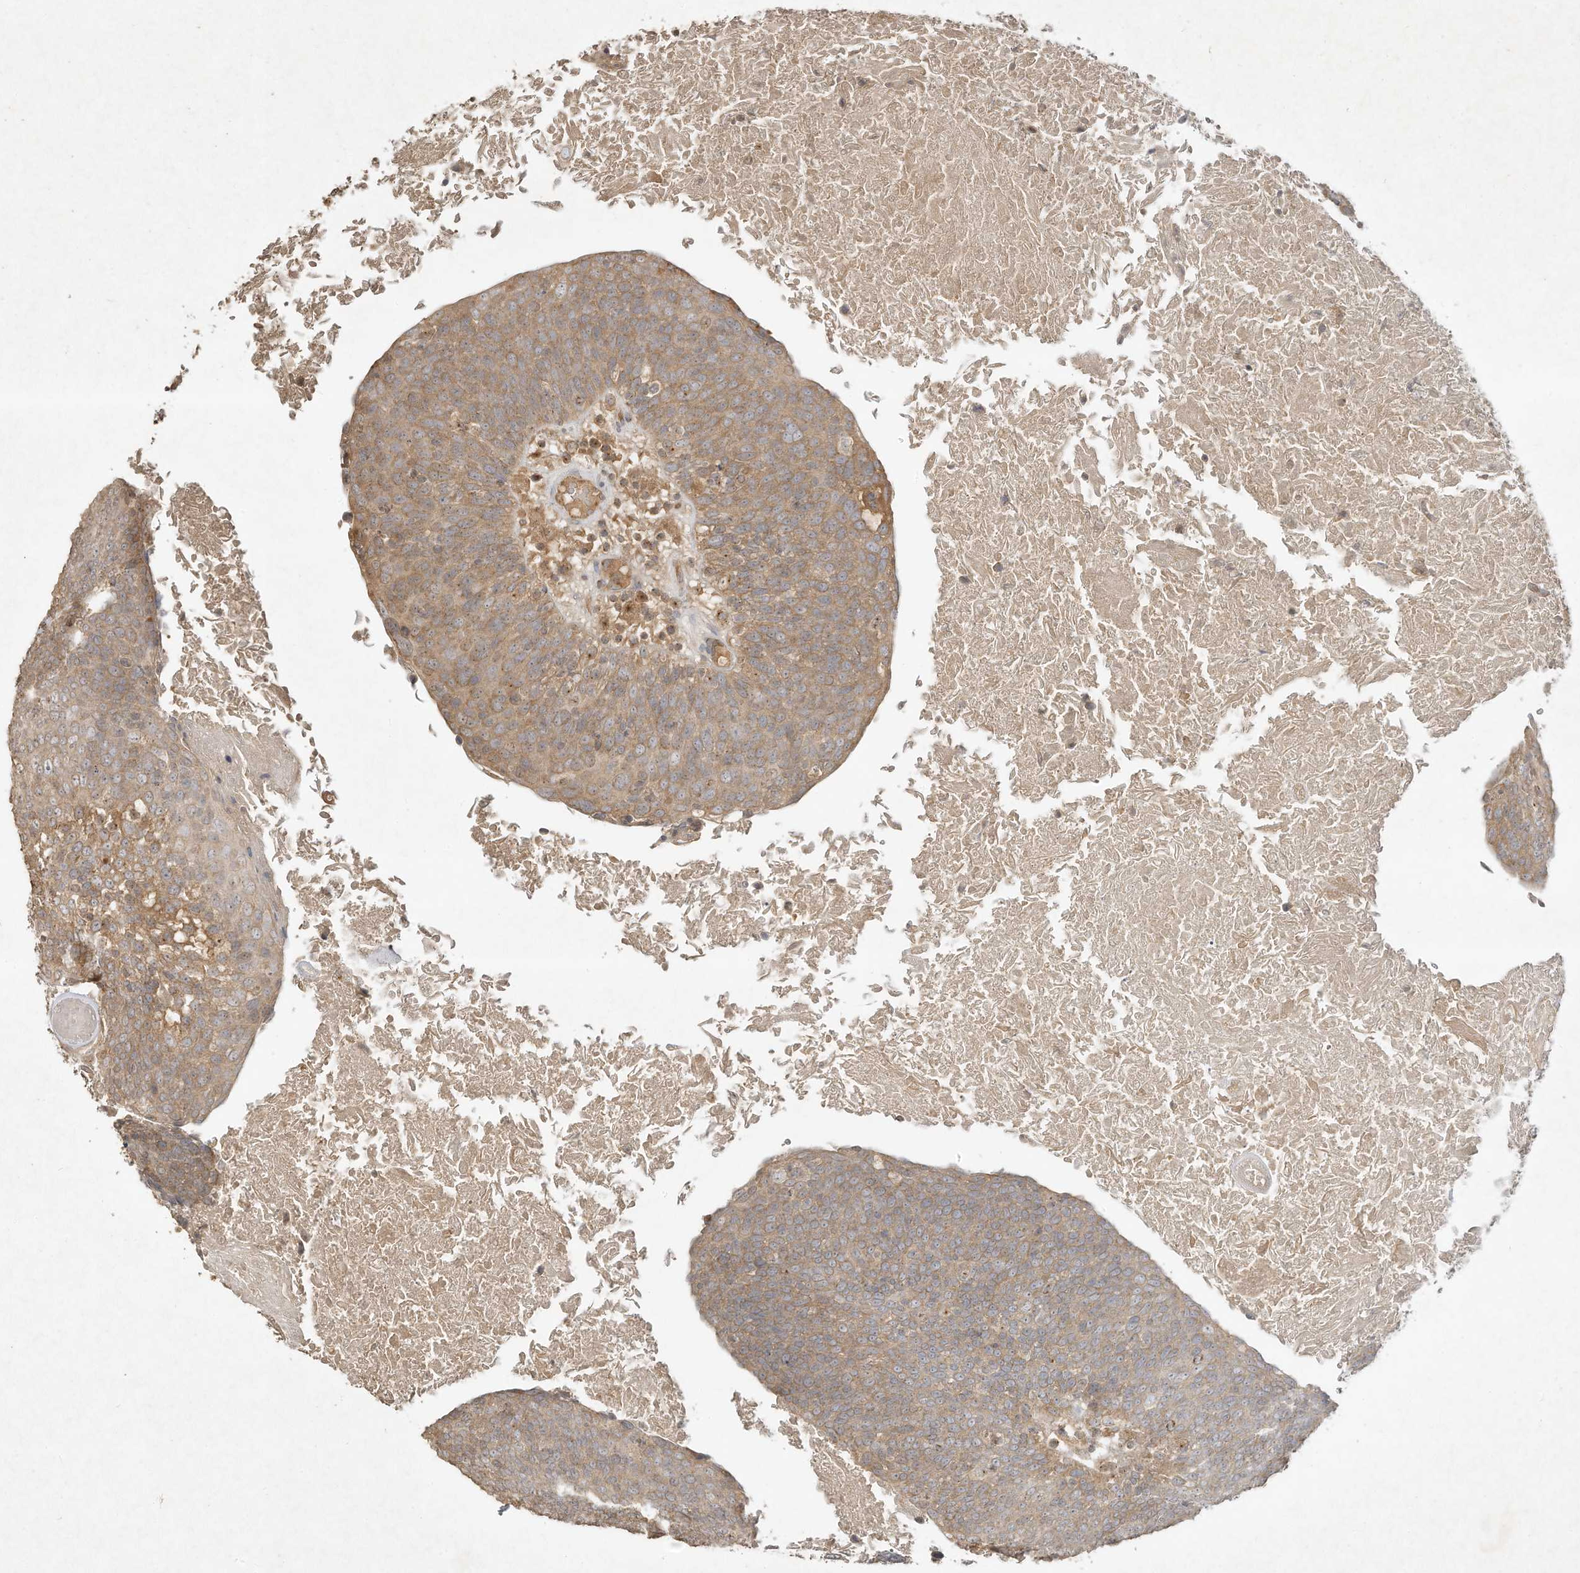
{"staining": {"intensity": "moderate", "quantity": ">75%", "location": "cytoplasmic/membranous"}, "tissue": "head and neck cancer", "cell_type": "Tumor cells", "image_type": "cancer", "snomed": [{"axis": "morphology", "description": "Squamous cell carcinoma, NOS"}, {"axis": "morphology", "description": "Squamous cell carcinoma, metastatic, NOS"}, {"axis": "topography", "description": "Lymph node"}, {"axis": "topography", "description": "Head-Neck"}], "caption": "Immunohistochemistry (IHC) (DAB (3,3'-diaminobenzidine)) staining of human head and neck cancer (metastatic squamous cell carcinoma) exhibits moderate cytoplasmic/membranous protein expression in approximately >75% of tumor cells.", "gene": "DYNC1I2", "patient": {"sex": "male", "age": 62}}